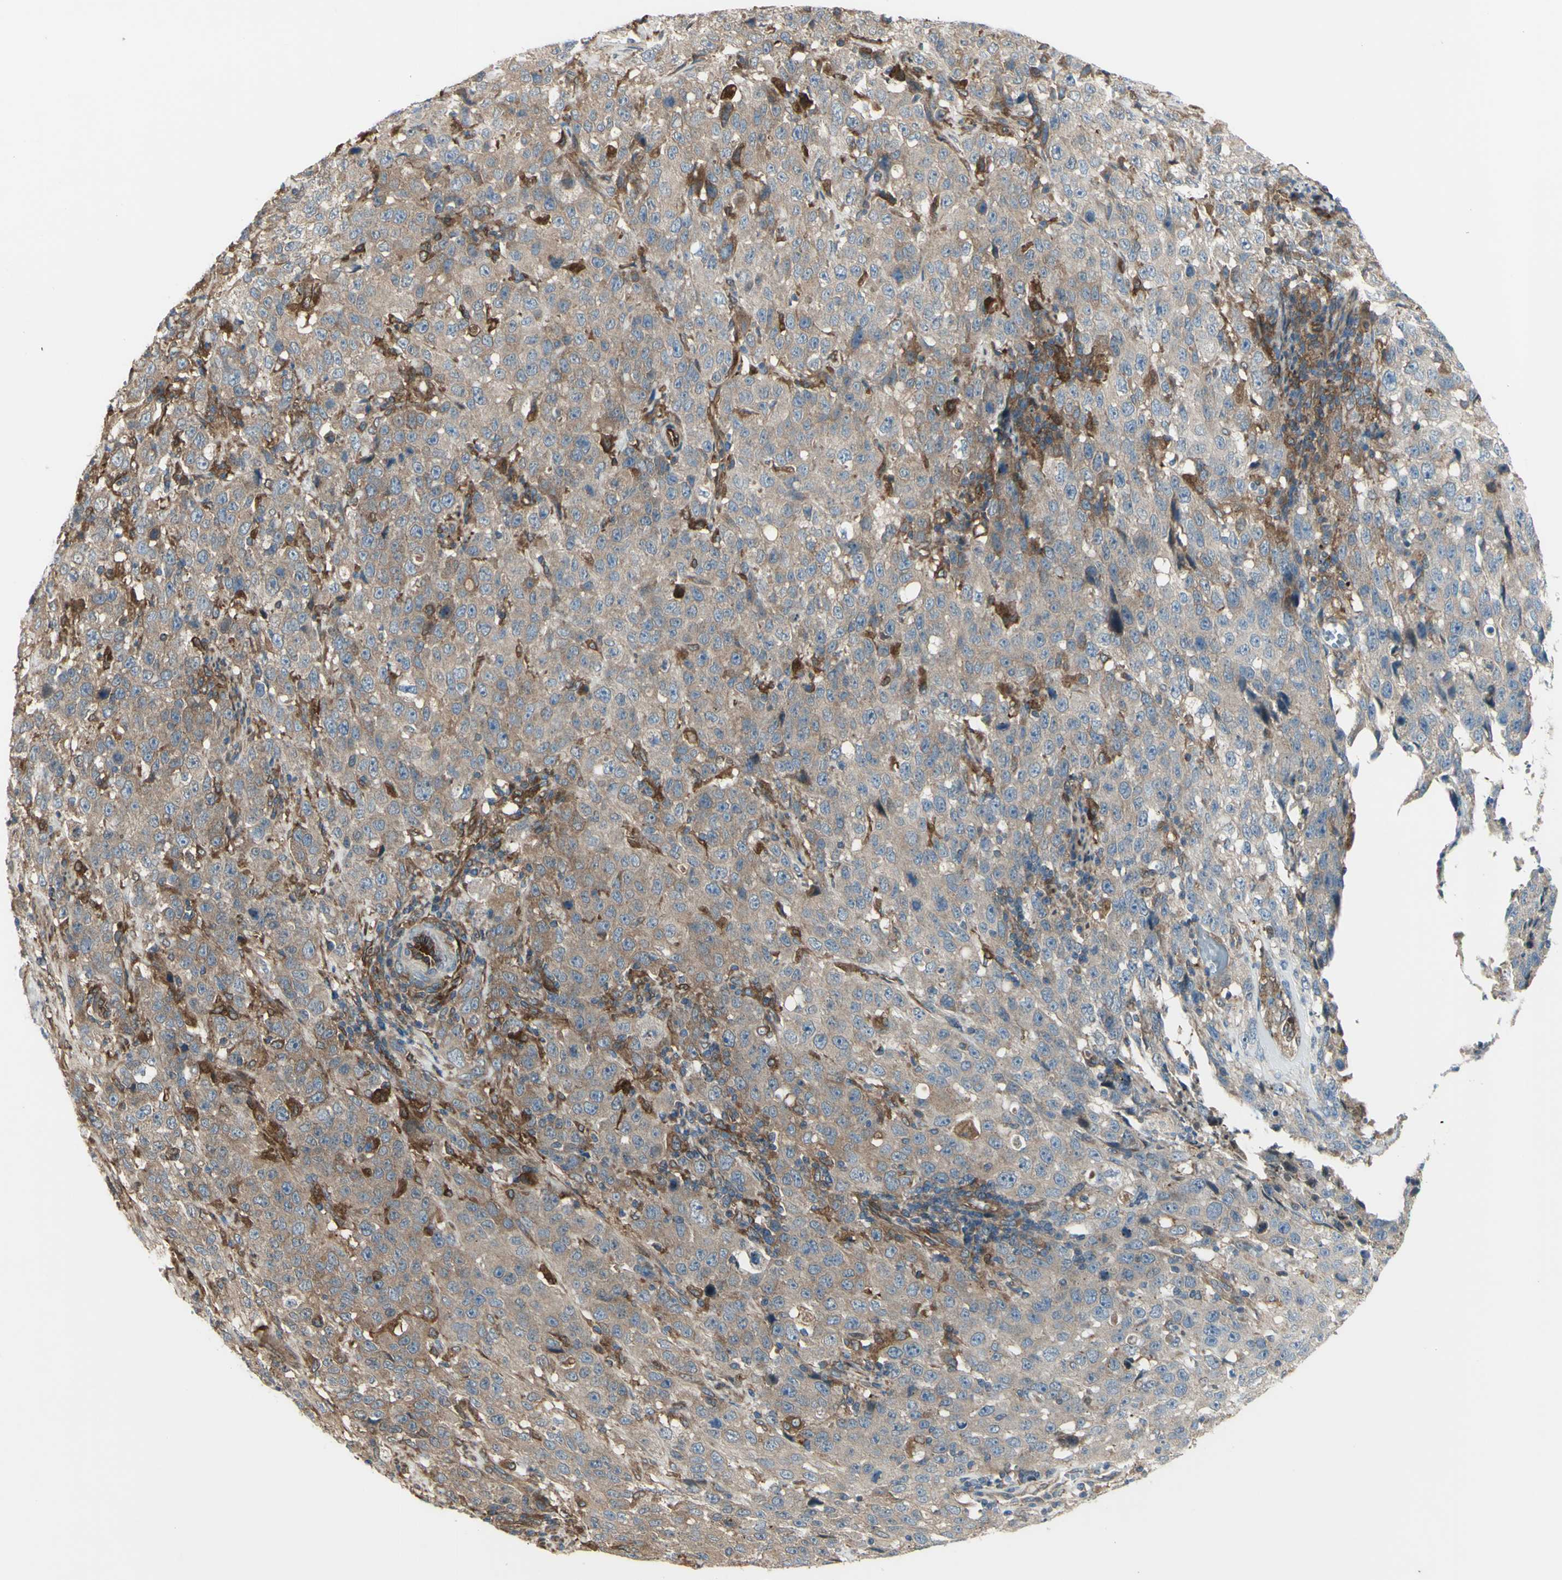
{"staining": {"intensity": "weak", "quantity": ">75%", "location": "cytoplasmic/membranous"}, "tissue": "stomach cancer", "cell_type": "Tumor cells", "image_type": "cancer", "snomed": [{"axis": "morphology", "description": "Normal tissue, NOS"}, {"axis": "morphology", "description": "Adenocarcinoma, NOS"}, {"axis": "topography", "description": "Stomach"}], "caption": "Immunohistochemistry (IHC) (DAB (3,3'-diaminobenzidine)) staining of stomach cancer displays weak cytoplasmic/membranous protein expression in approximately >75% of tumor cells.", "gene": "IGSF9B", "patient": {"sex": "male", "age": 48}}